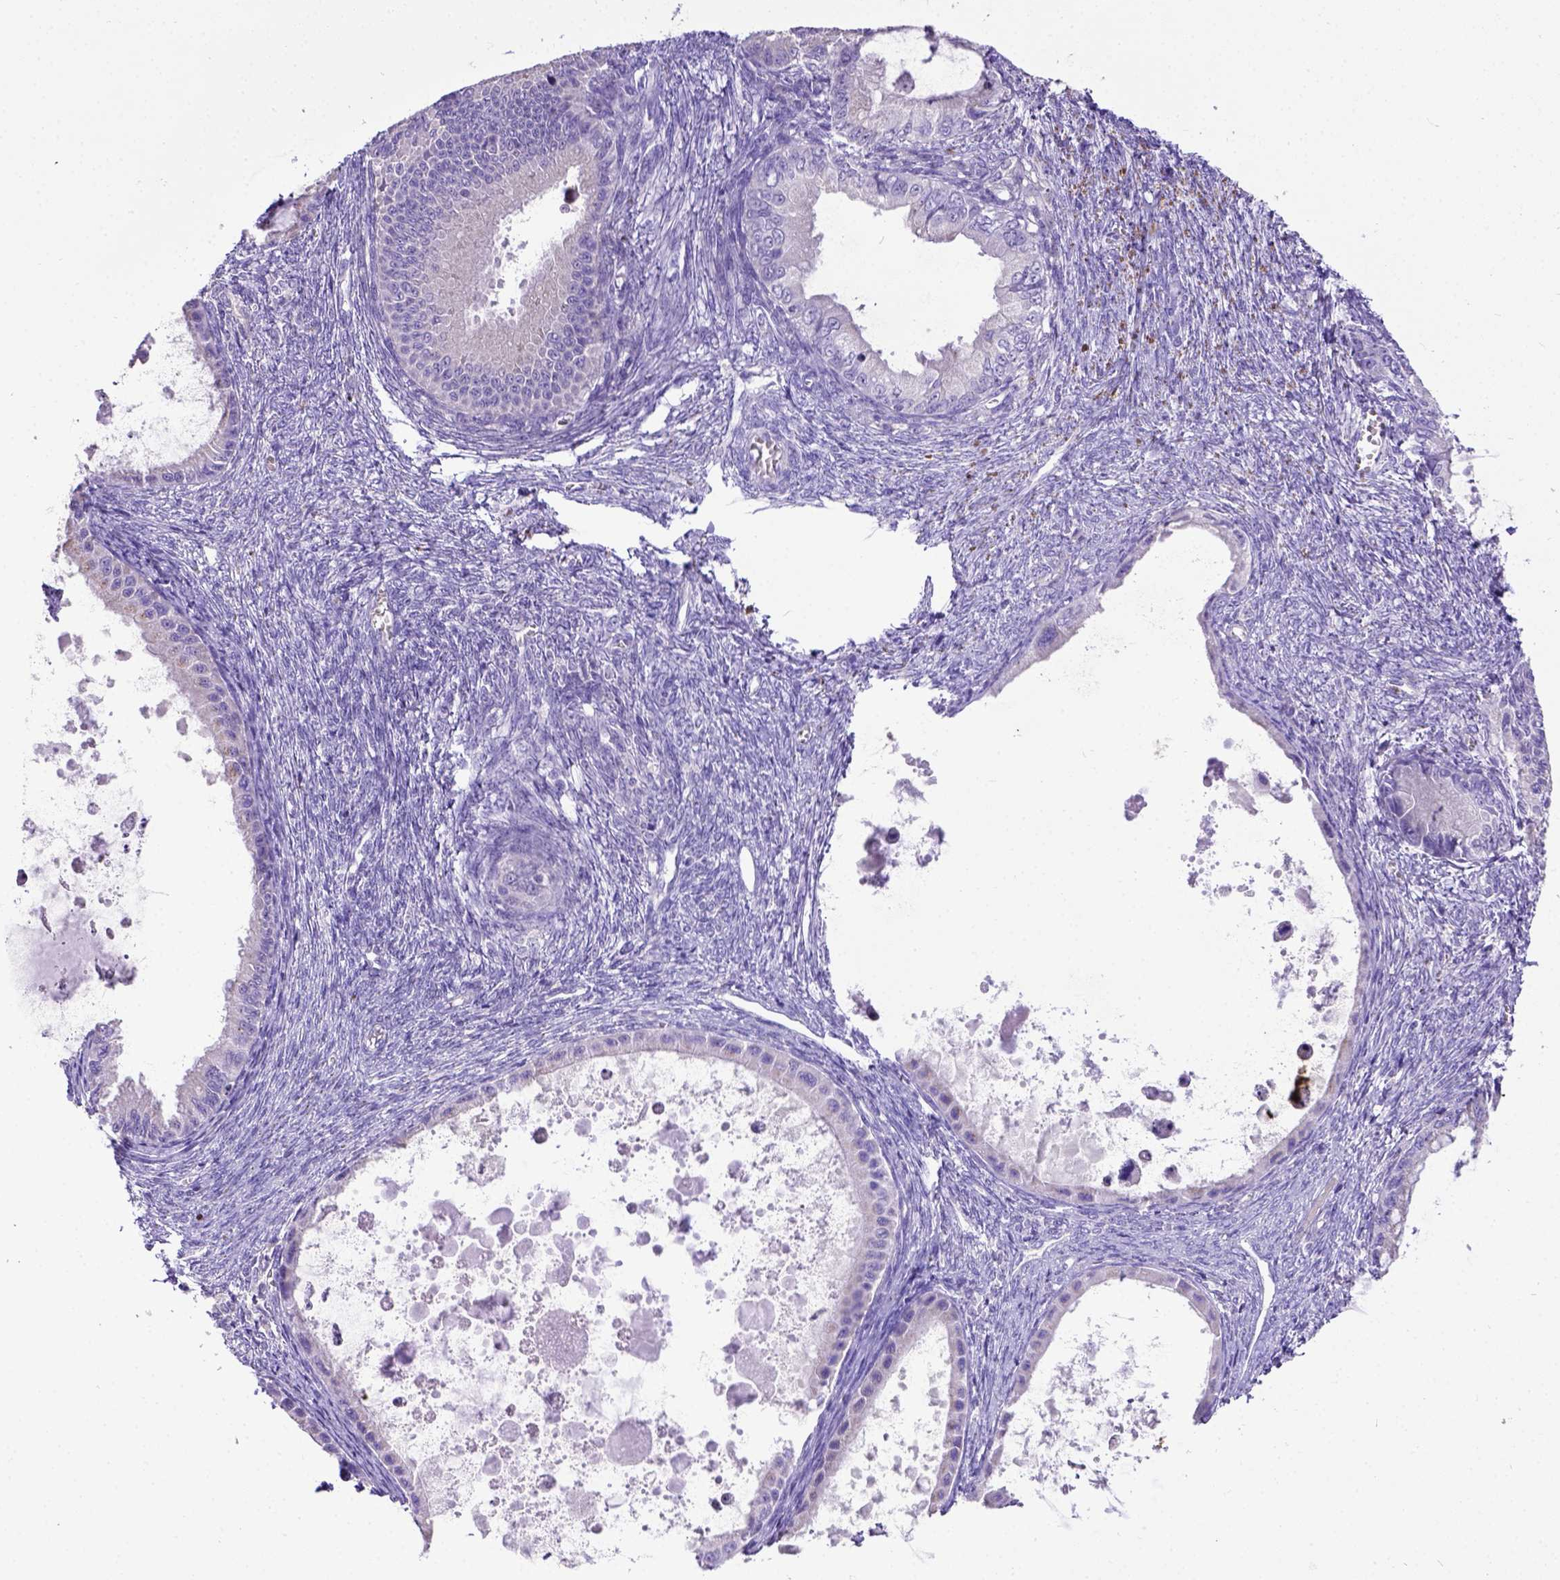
{"staining": {"intensity": "negative", "quantity": "none", "location": "none"}, "tissue": "ovarian cancer", "cell_type": "Tumor cells", "image_type": "cancer", "snomed": [{"axis": "morphology", "description": "Cystadenocarcinoma, mucinous, NOS"}, {"axis": "topography", "description": "Ovary"}], "caption": "Immunohistochemical staining of human ovarian cancer (mucinous cystadenocarcinoma) displays no significant staining in tumor cells.", "gene": "SPEF1", "patient": {"sex": "female", "age": 64}}